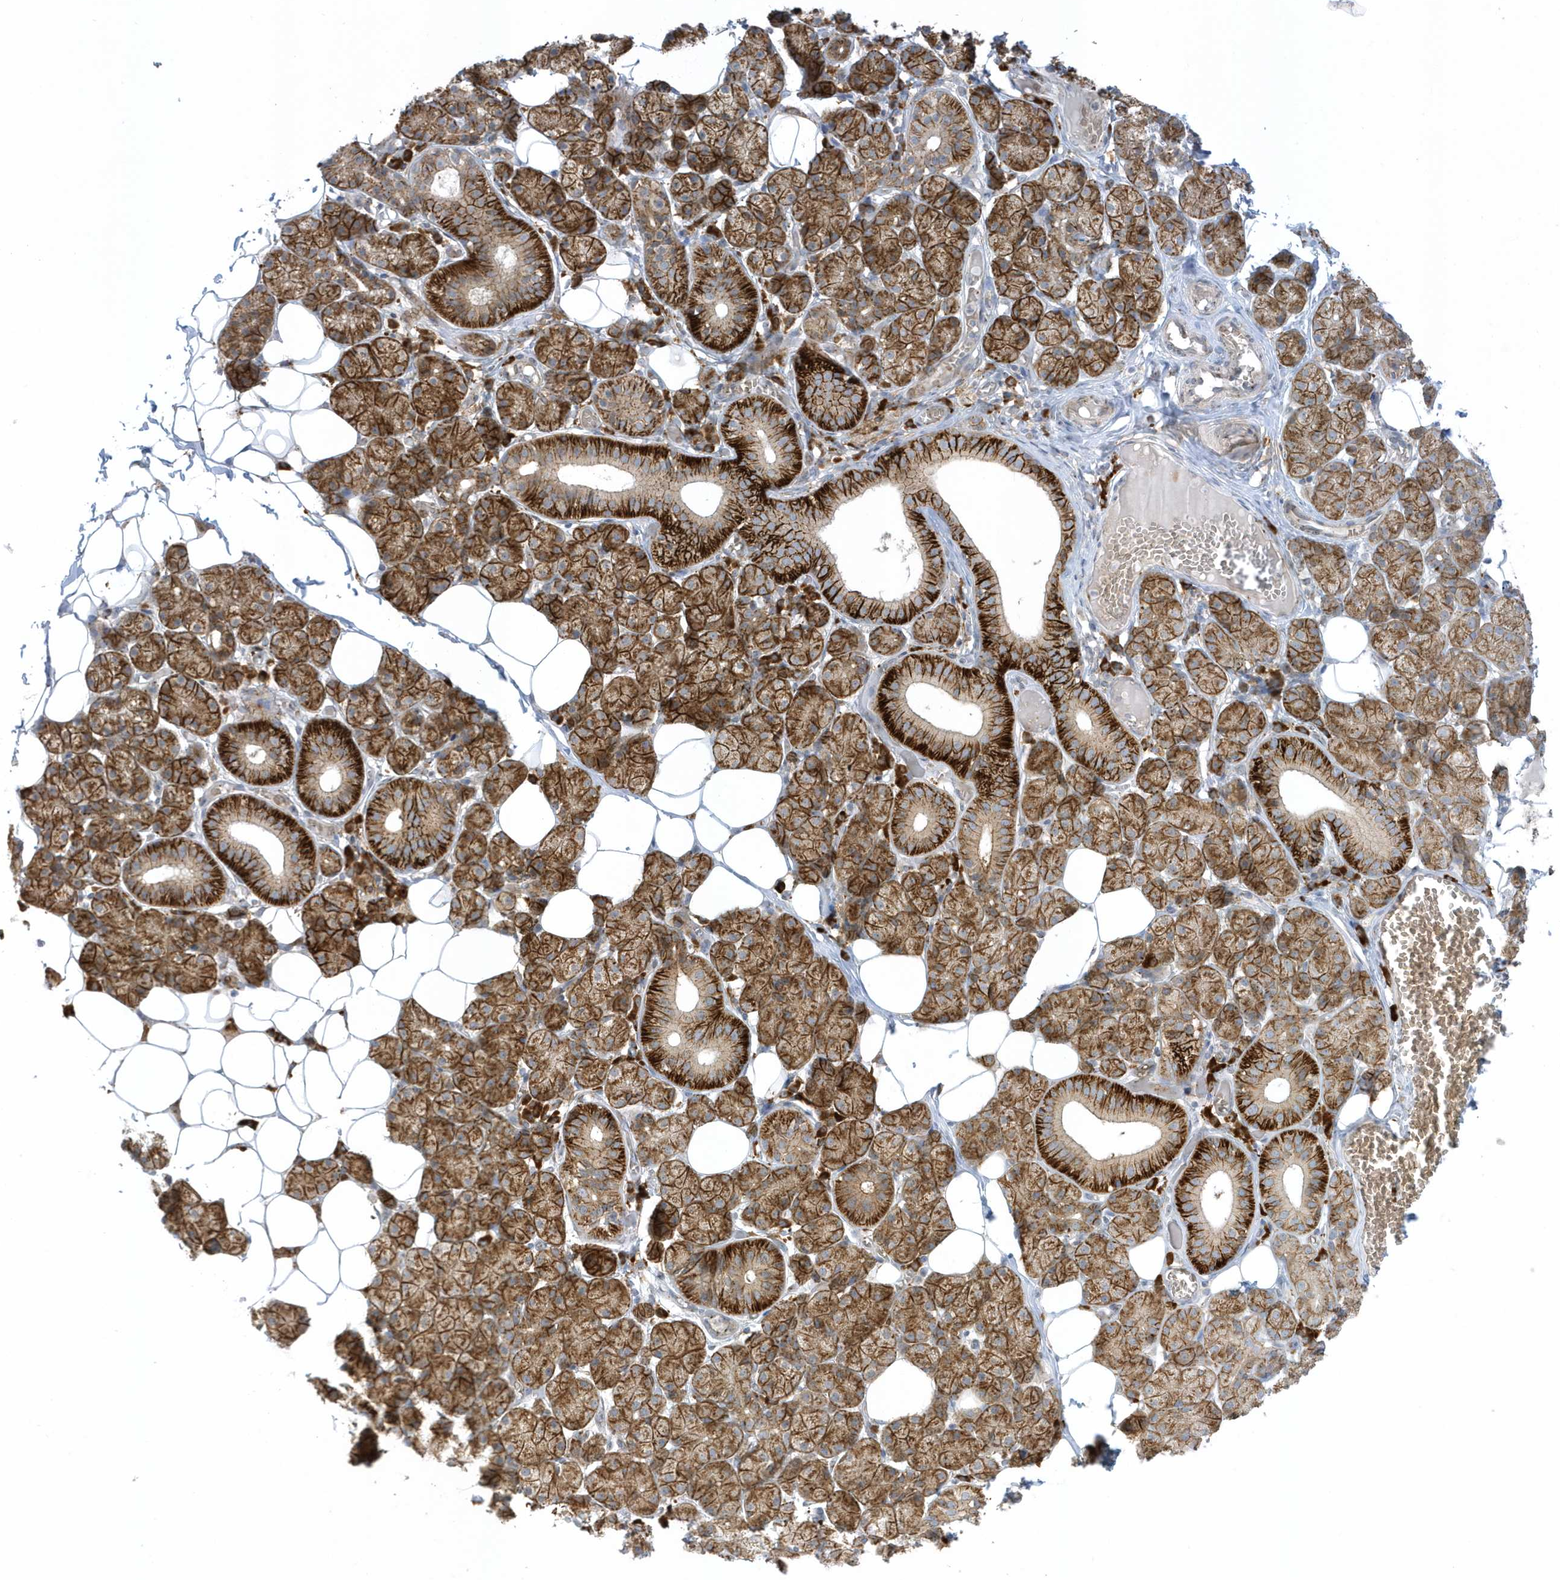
{"staining": {"intensity": "strong", "quantity": ">75%", "location": "cytoplasmic/membranous"}, "tissue": "salivary gland", "cell_type": "Glandular cells", "image_type": "normal", "snomed": [{"axis": "morphology", "description": "Normal tissue, NOS"}, {"axis": "topography", "description": "Salivary gland"}], "caption": "Immunohistochemical staining of unremarkable salivary gland exhibits >75% levels of strong cytoplasmic/membranous protein staining in about >75% of glandular cells. The protein of interest is shown in brown color, while the nuclei are stained blue.", "gene": "RPP40", "patient": {"sex": "female", "age": 33}}